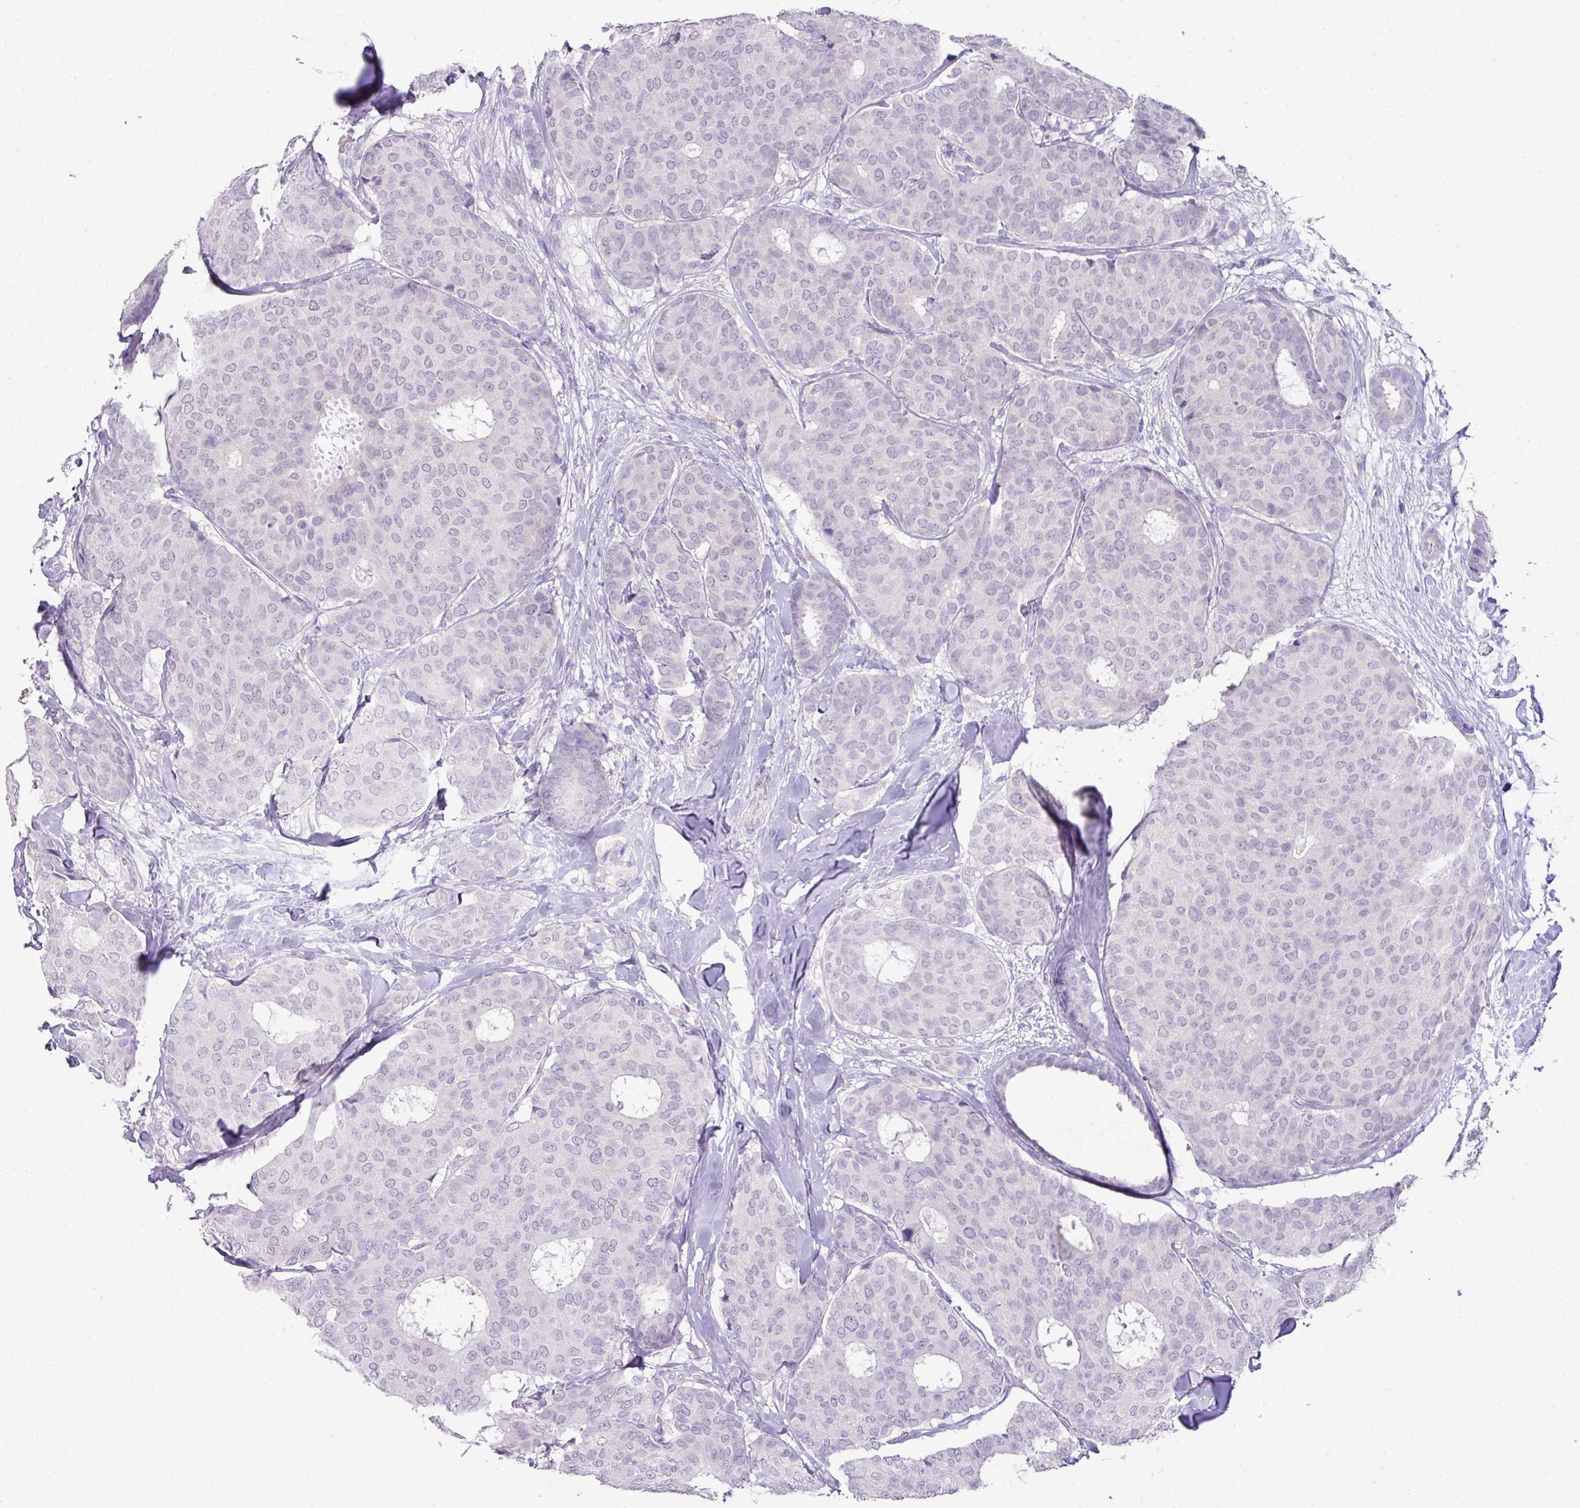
{"staining": {"intensity": "negative", "quantity": "none", "location": "none"}, "tissue": "breast cancer", "cell_type": "Tumor cells", "image_type": "cancer", "snomed": [{"axis": "morphology", "description": "Duct carcinoma"}, {"axis": "topography", "description": "Breast"}], "caption": "Photomicrograph shows no protein staining in tumor cells of infiltrating ductal carcinoma (breast) tissue.", "gene": "DIP2A", "patient": {"sex": "female", "age": 75}}